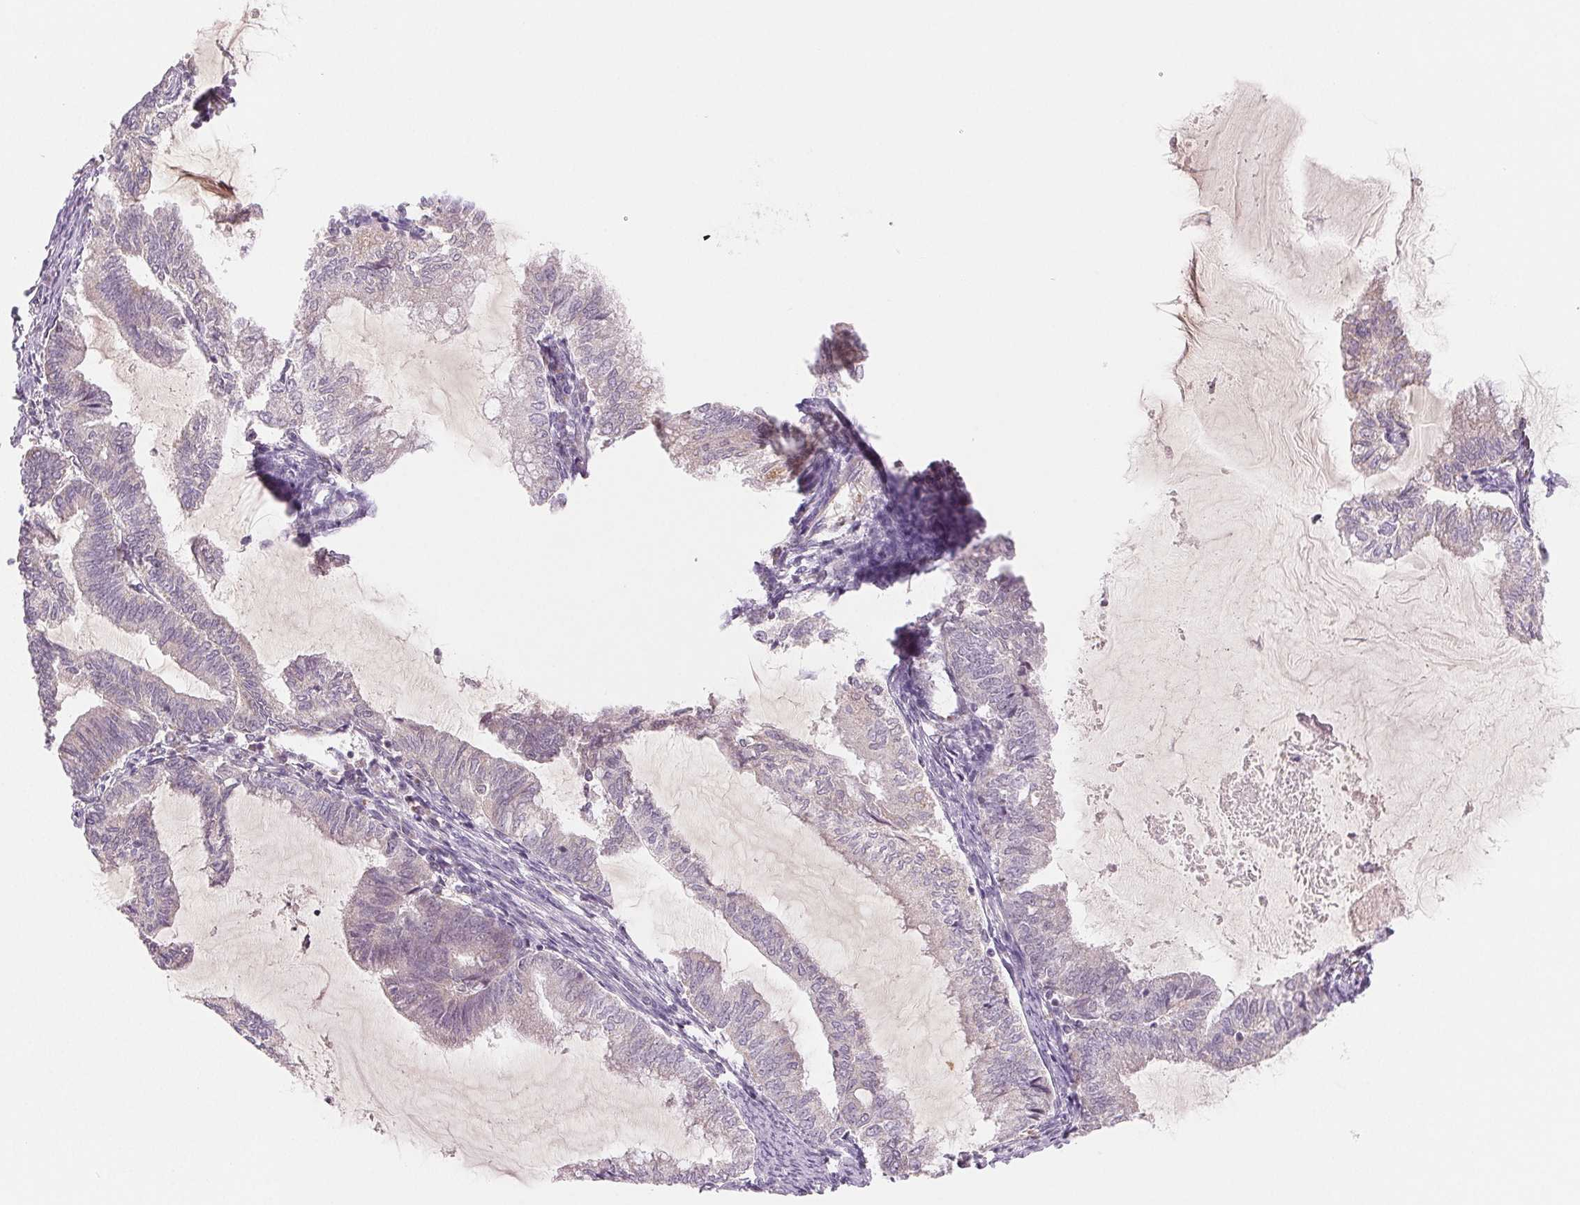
{"staining": {"intensity": "negative", "quantity": "none", "location": "none"}, "tissue": "endometrial cancer", "cell_type": "Tumor cells", "image_type": "cancer", "snomed": [{"axis": "morphology", "description": "Adenocarcinoma, NOS"}, {"axis": "topography", "description": "Endometrium"}], "caption": "Tumor cells show no significant positivity in adenocarcinoma (endometrial).", "gene": "HINT2", "patient": {"sex": "female", "age": 79}}